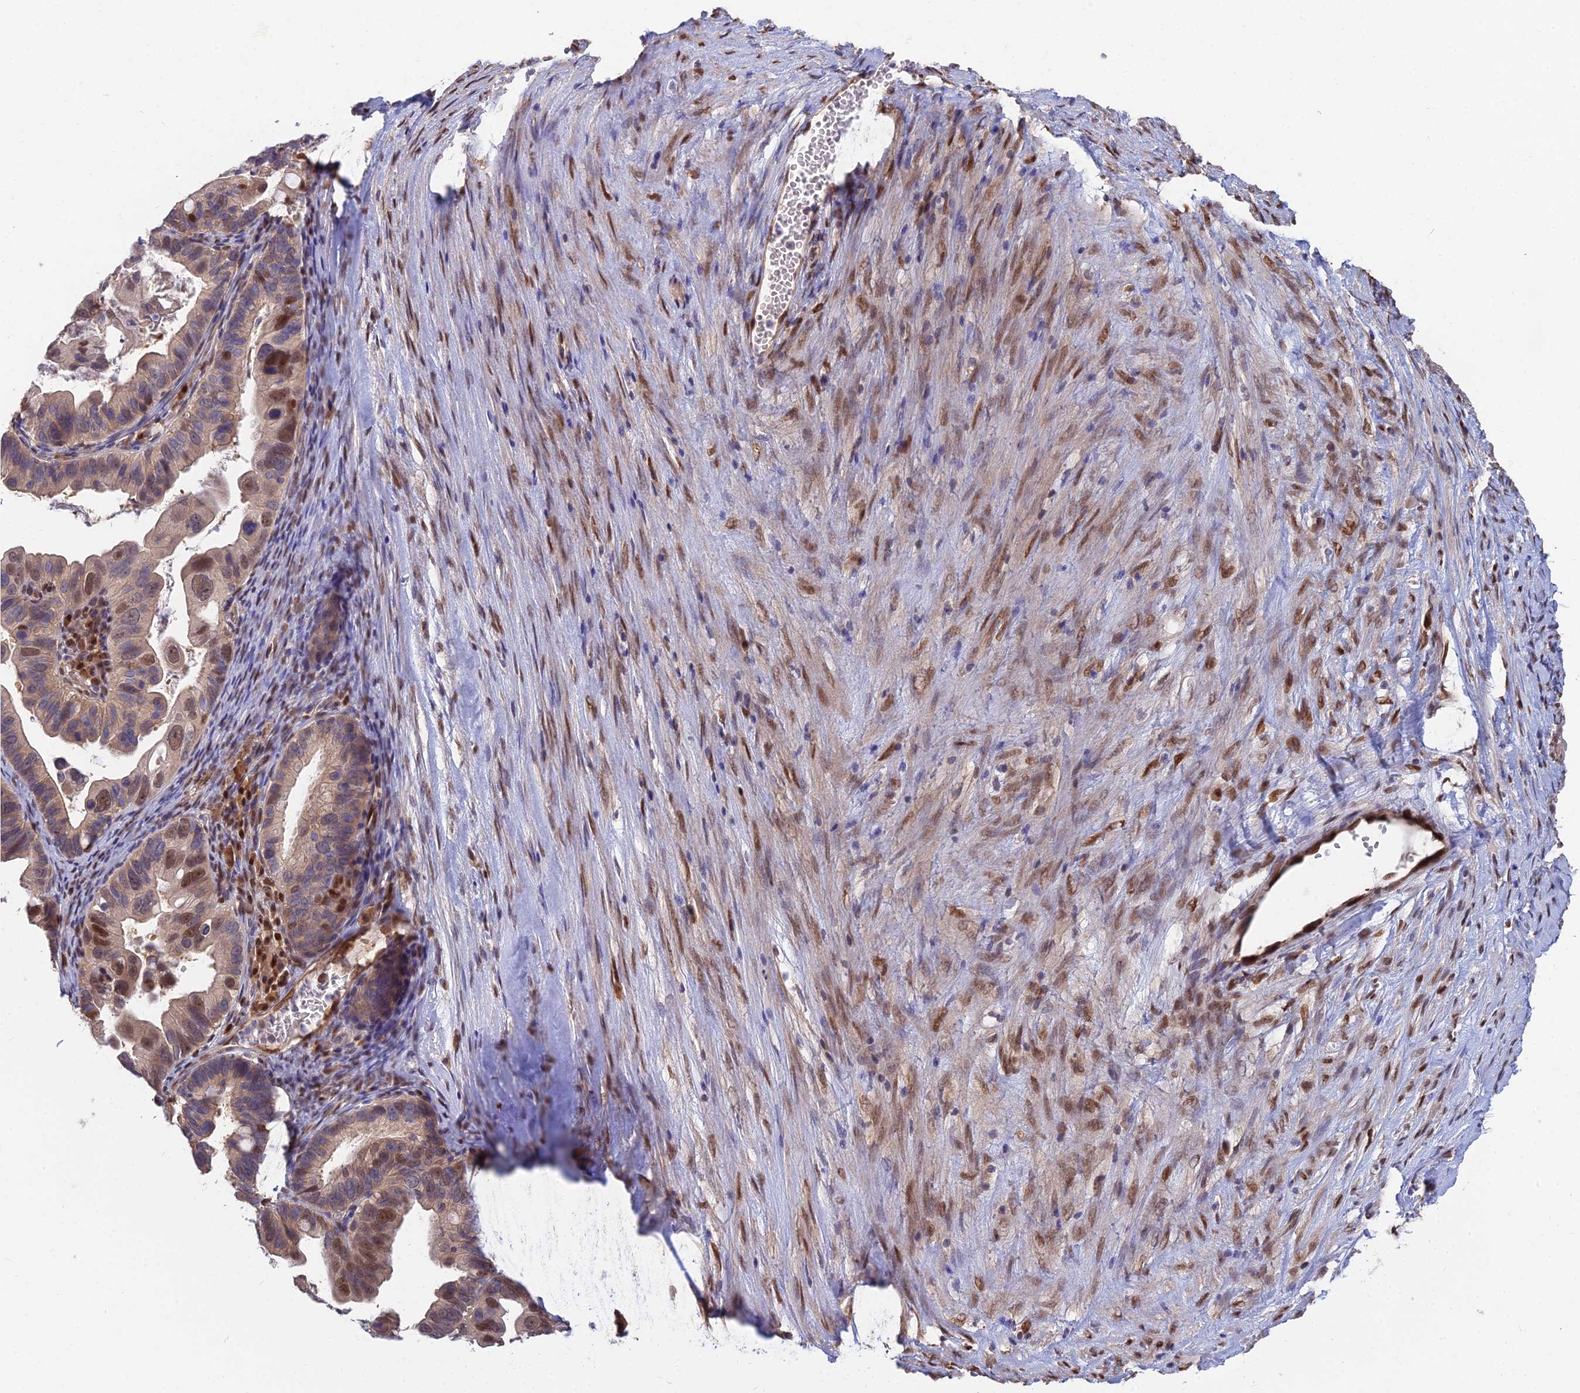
{"staining": {"intensity": "moderate", "quantity": ">75%", "location": "cytoplasmic/membranous,nuclear"}, "tissue": "ovarian cancer", "cell_type": "Tumor cells", "image_type": "cancer", "snomed": [{"axis": "morphology", "description": "Cystadenocarcinoma, serous, NOS"}, {"axis": "topography", "description": "Ovary"}], "caption": "High-power microscopy captured an immunohistochemistry photomicrograph of ovarian serous cystadenocarcinoma, revealing moderate cytoplasmic/membranous and nuclear expression in approximately >75% of tumor cells.", "gene": "DNPEP", "patient": {"sex": "female", "age": 56}}